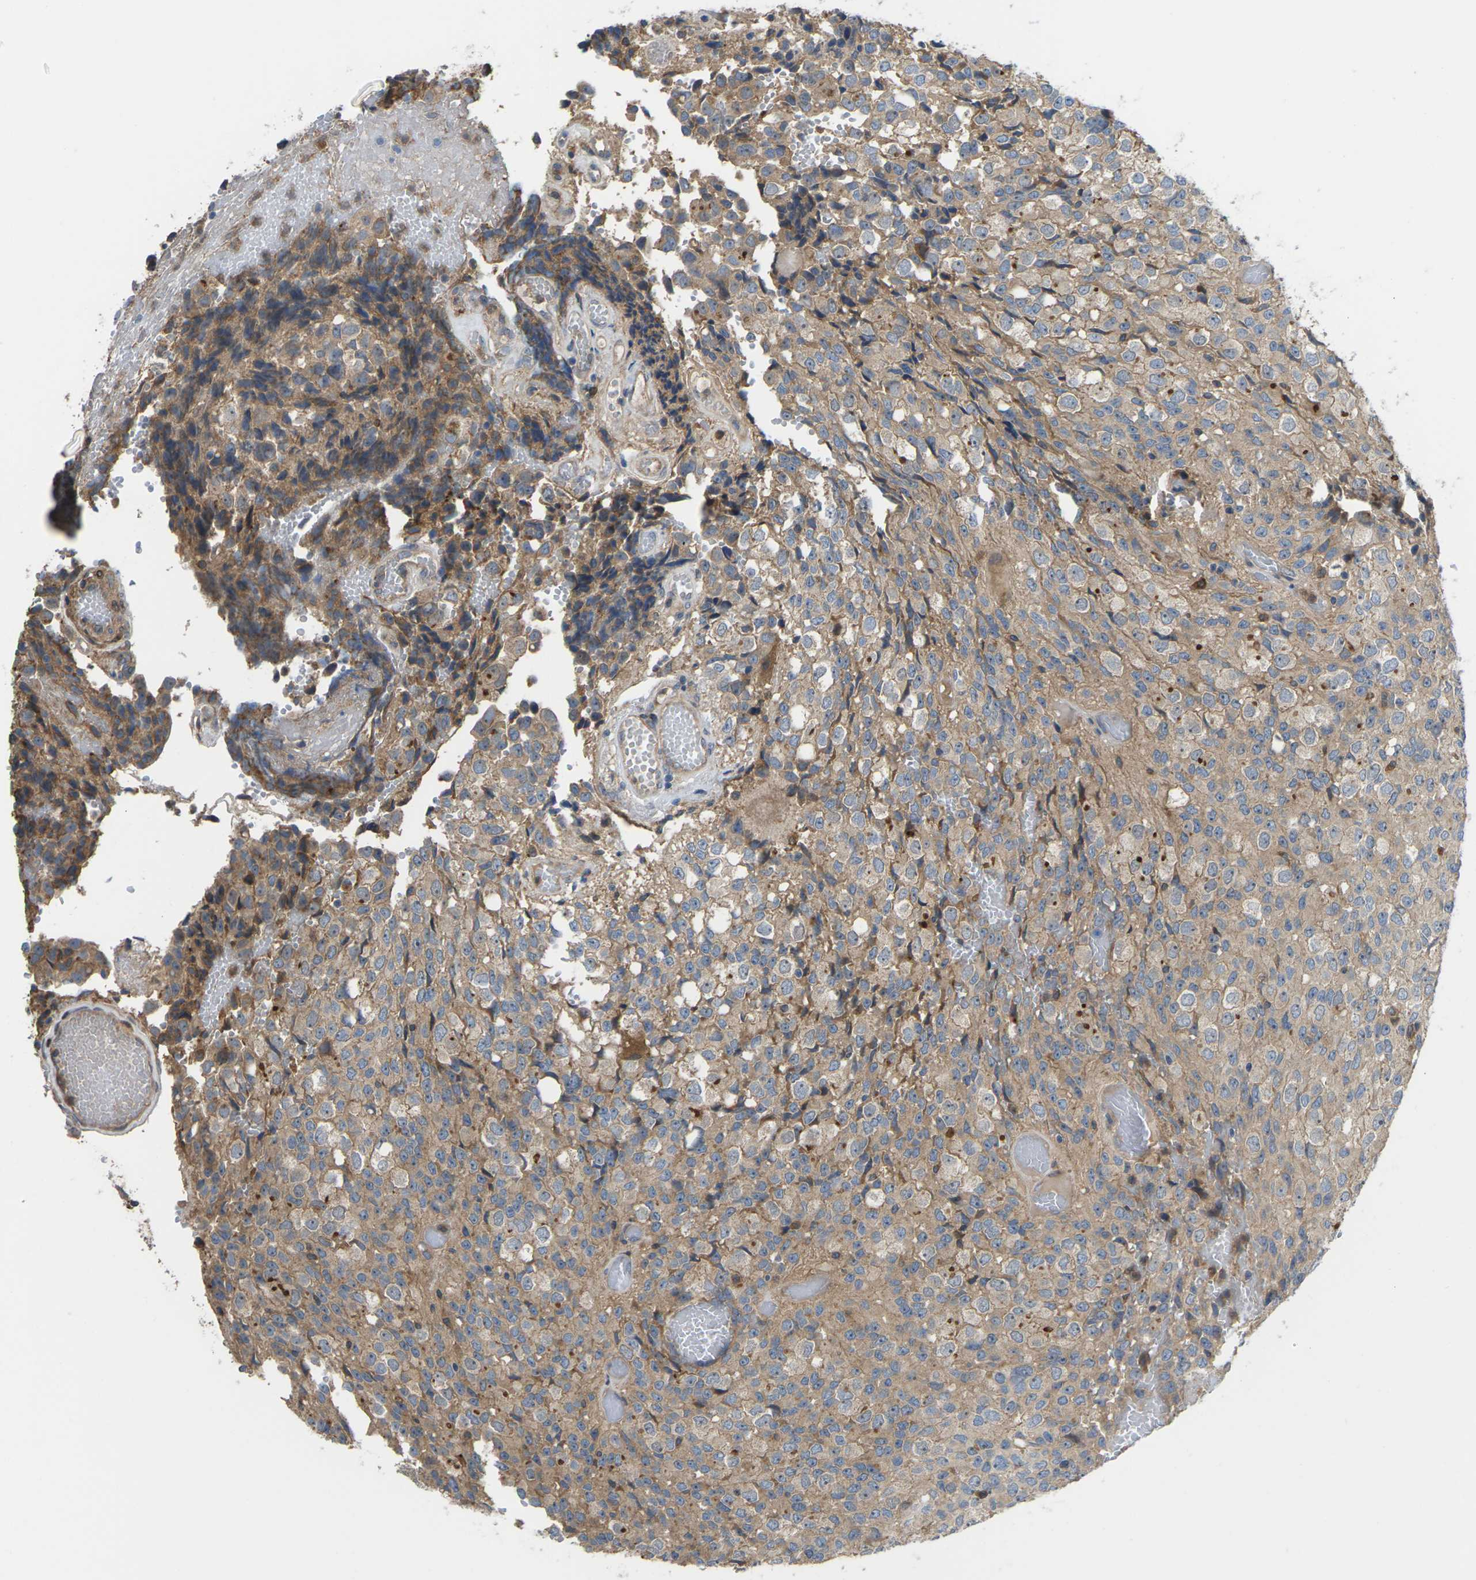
{"staining": {"intensity": "weak", "quantity": "<25%", "location": "cytoplasmic/membranous"}, "tissue": "glioma", "cell_type": "Tumor cells", "image_type": "cancer", "snomed": [{"axis": "morphology", "description": "Glioma, malignant, High grade"}, {"axis": "topography", "description": "Brain"}], "caption": "Malignant high-grade glioma was stained to show a protein in brown. There is no significant staining in tumor cells.", "gene": "TIAM1", "patient": {"sex": "male", "age": 32}}